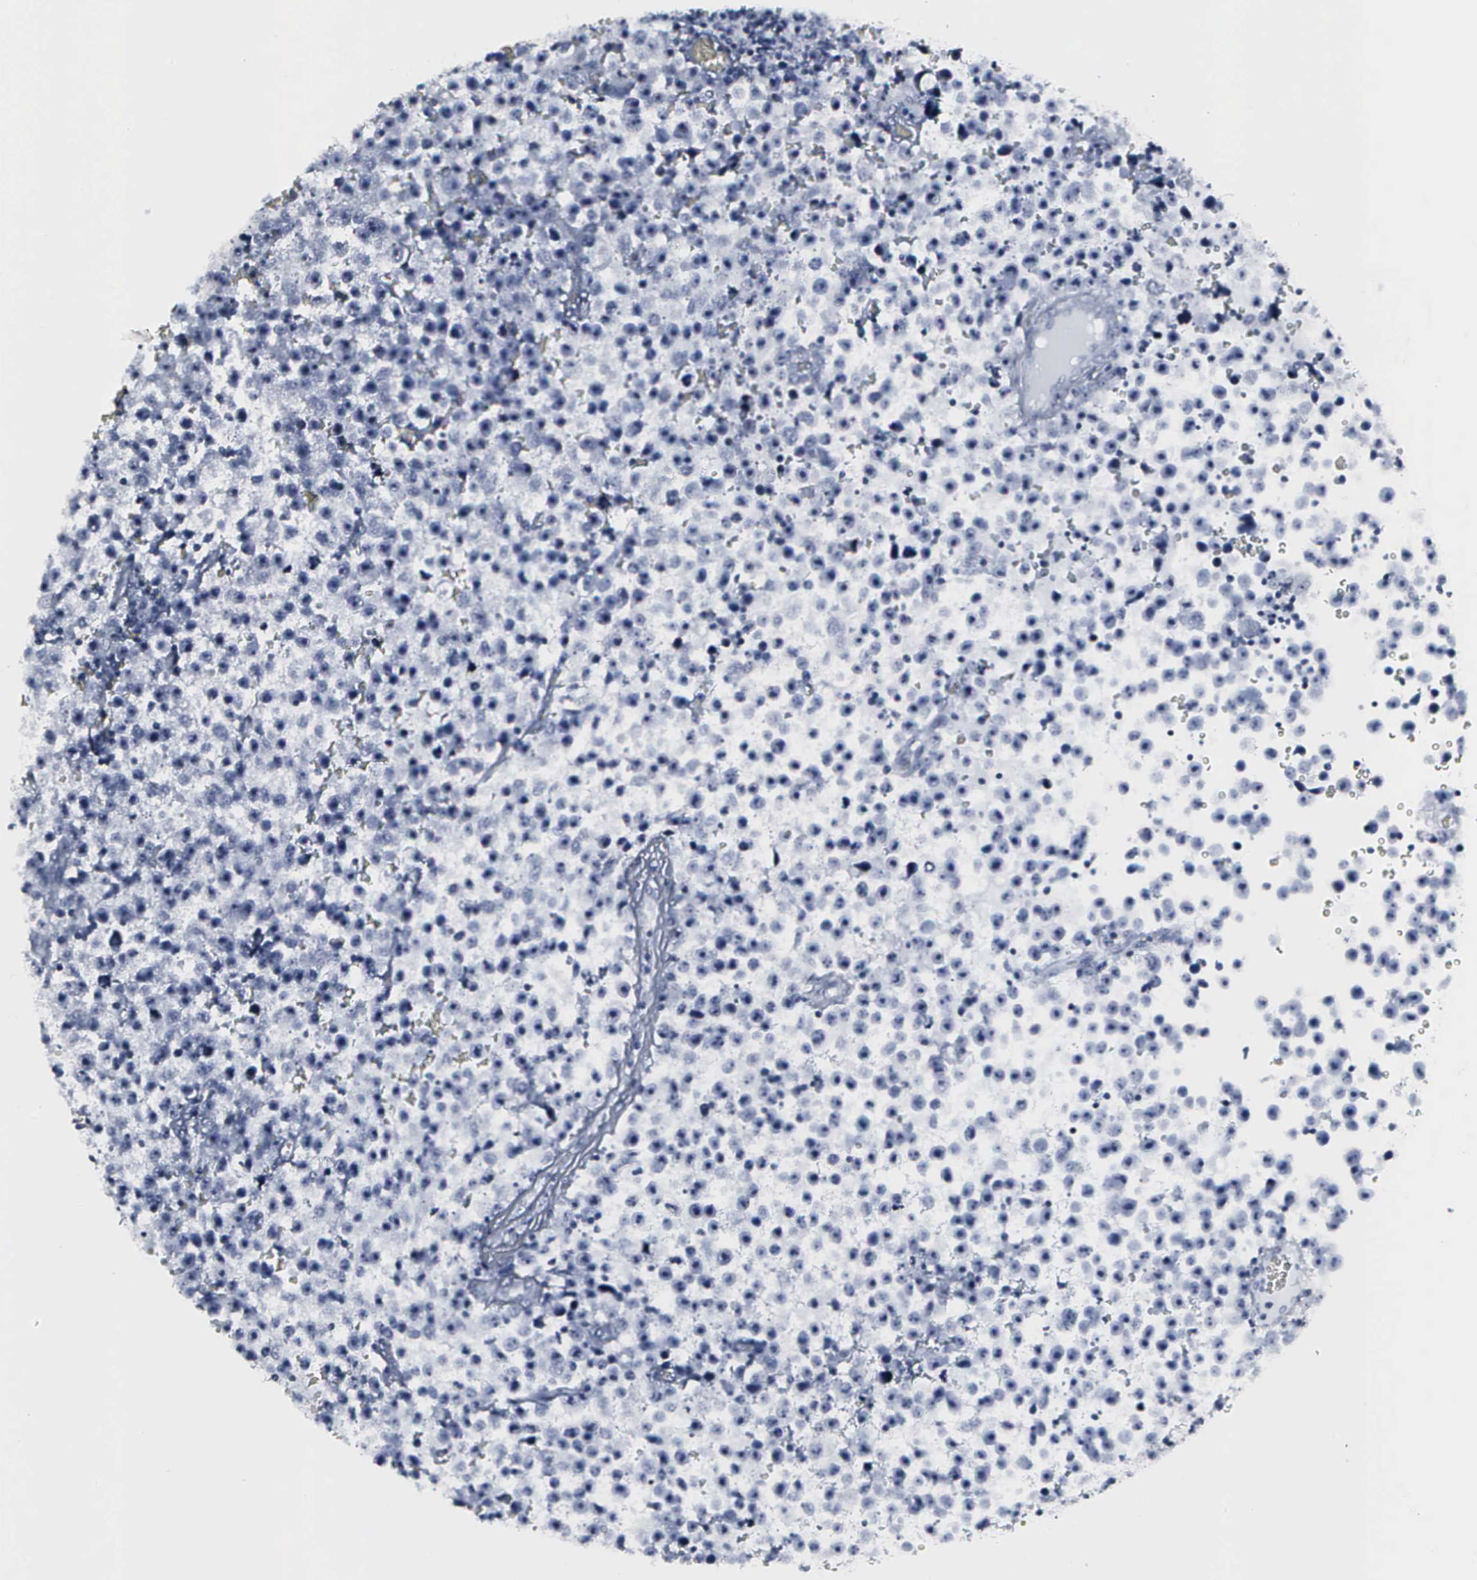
{"staining": {"intensity": "negative", "quantity": "none", "location": "none"}, "tissue": "testis cancer", "cell_type": "Tumor cells", "image_type": "cancer", "snomed": [{"axis": "morphology", "description": "Seminoma, NOS"}, {"axis": "topography", "description": "Testis"}], "caption": "Tumor cells show no significant protein positivity in testis cancer.", "gene": "DGCR2", "patient": {"sex": "male", "age": 33}}